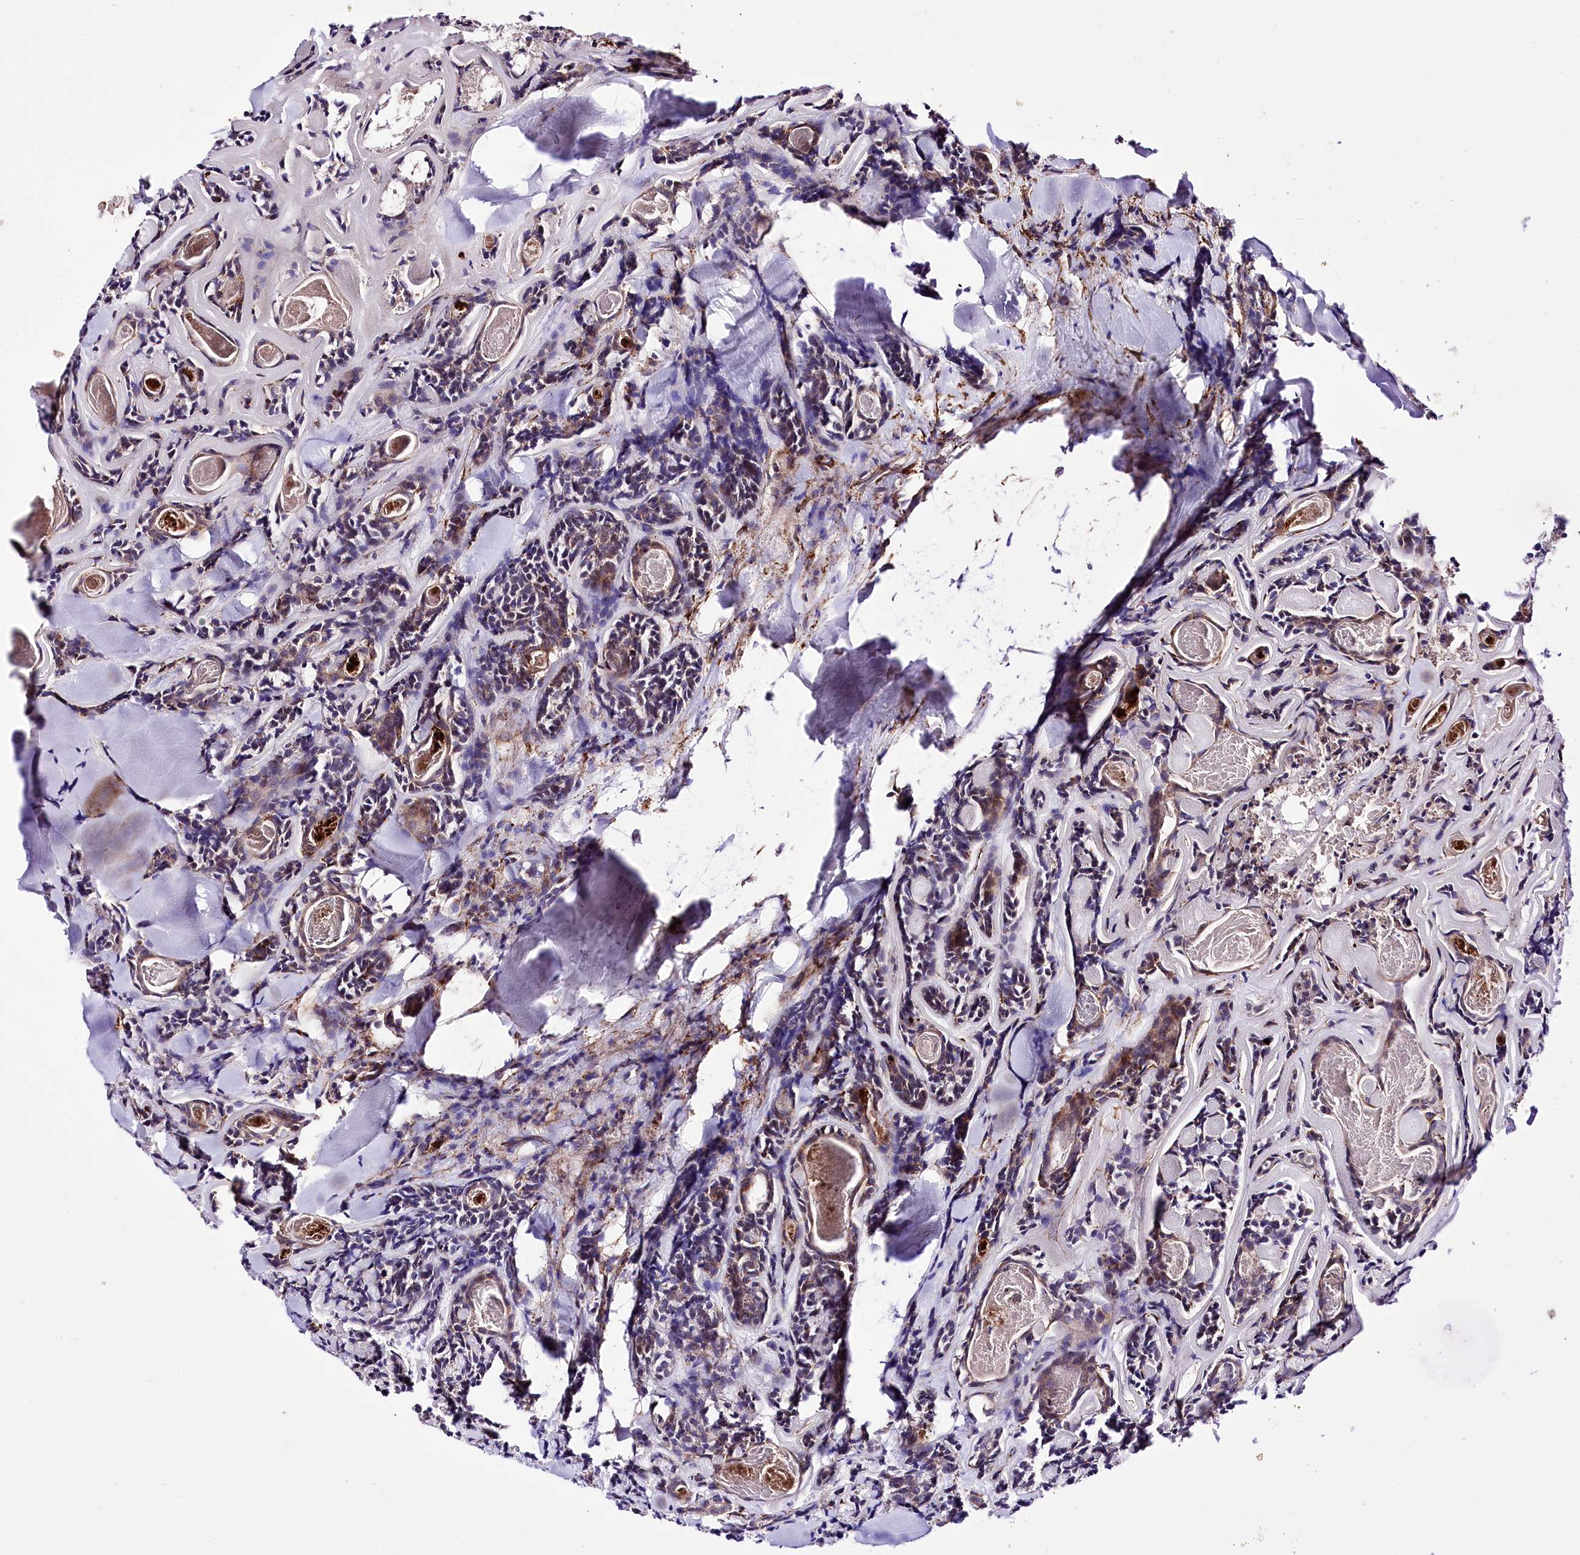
{"staining": {"intensity": "negative", "quantity": "none", "location": "none"}, "tissue": "head and neck cancer", "cell_type": "Tumor cells", "image_type": "cancer", "snomed": [{"axis": "morphology", "description": "Adenocarcinoma, NOS"}, {"axis": "topography", "description": "Salivary gland"}, {"axis": "topography", "description": "Head-Neck"}], "caption": "A high-resolution micrograph shows immunohistochemistry (IHC) staining of head and neck cancer, which demonstrates no significant expression in tumor cells.", "gene": "WWC1", "patient": {"sex": "female", "age": 63}}